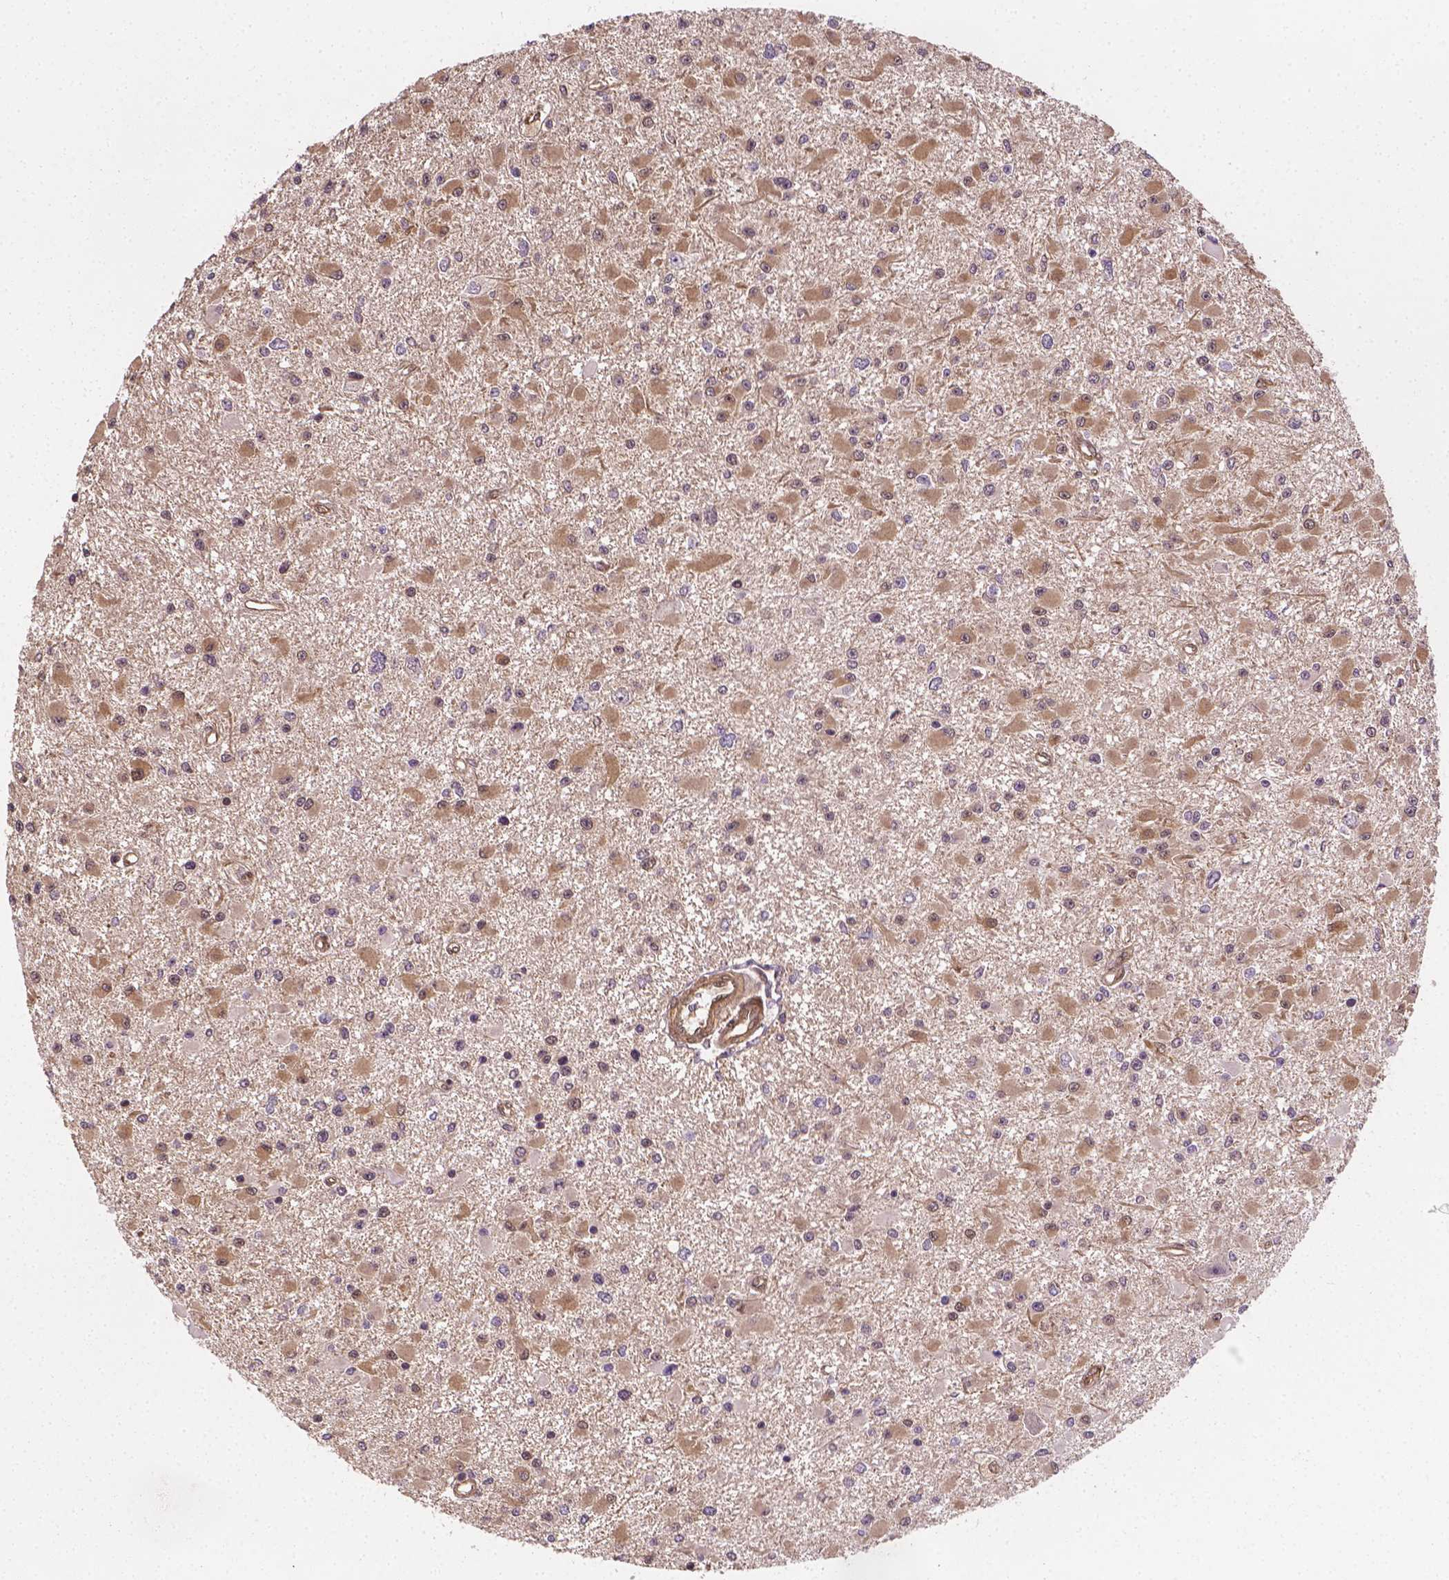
{"staining": {"intensity": "negative", "quantity": "none", "location": "none"}, "tissue": "glioma", "cell_type": "Tumor cells", "image_type": "cancer", "snomed": [{"axis": "morphology", "description": "Glioma, malignant, High grade"}, {"axis": "topography", "description": "Brain"}], "caption": "The immunohistochemistry (IHC) image has no significant positivity in tumor cells of glioma tissue. (DAB (3,3'-diaminobenzidine) immunohistochemistry (IHC) with hematoxylin counter stain).", "gene": "YAP1", "patient": {"sex": "male", "age": 54}}